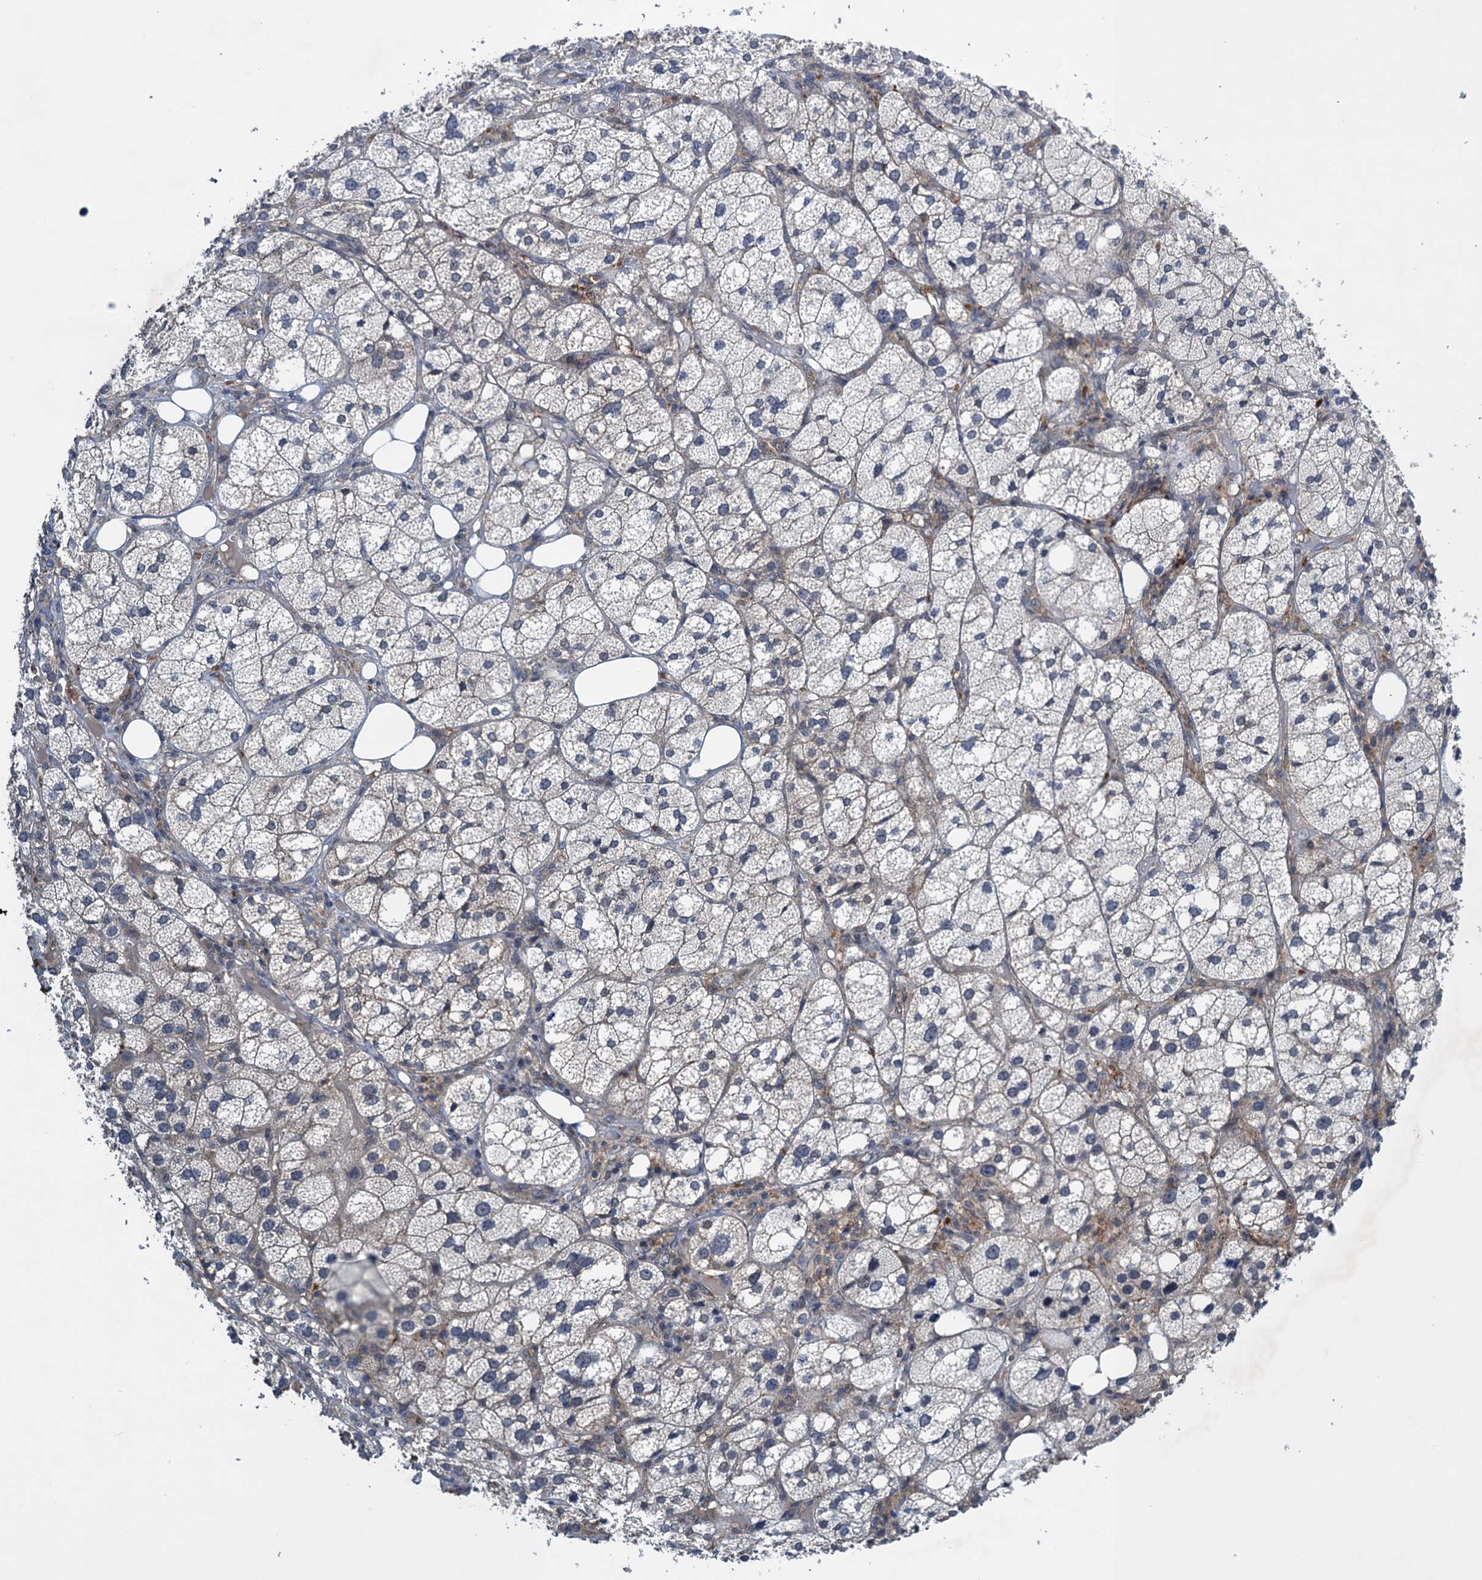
{"staining": {"intensity": "moderate", "quantity": "<25%", "location": "cytoplasmic/membranous"}, "tissue": "adrenal gland", "cell_type": "Glandular cells", "image_type": "normal", "snomed": [{"axis": "morphology", "description": "Normal tissue, NOS"}, {"axis": "topography", "description": "Adrenal gland"}], "caption": "Protein positivity by immunohistochemistry (IHC) reveals moderate cytoplasmic/membranous staining in about <25% of glandular cells in unremarkable adrenal gland.", "gene": "RNF165", "patient": {"sex": "female", "age": 61}}